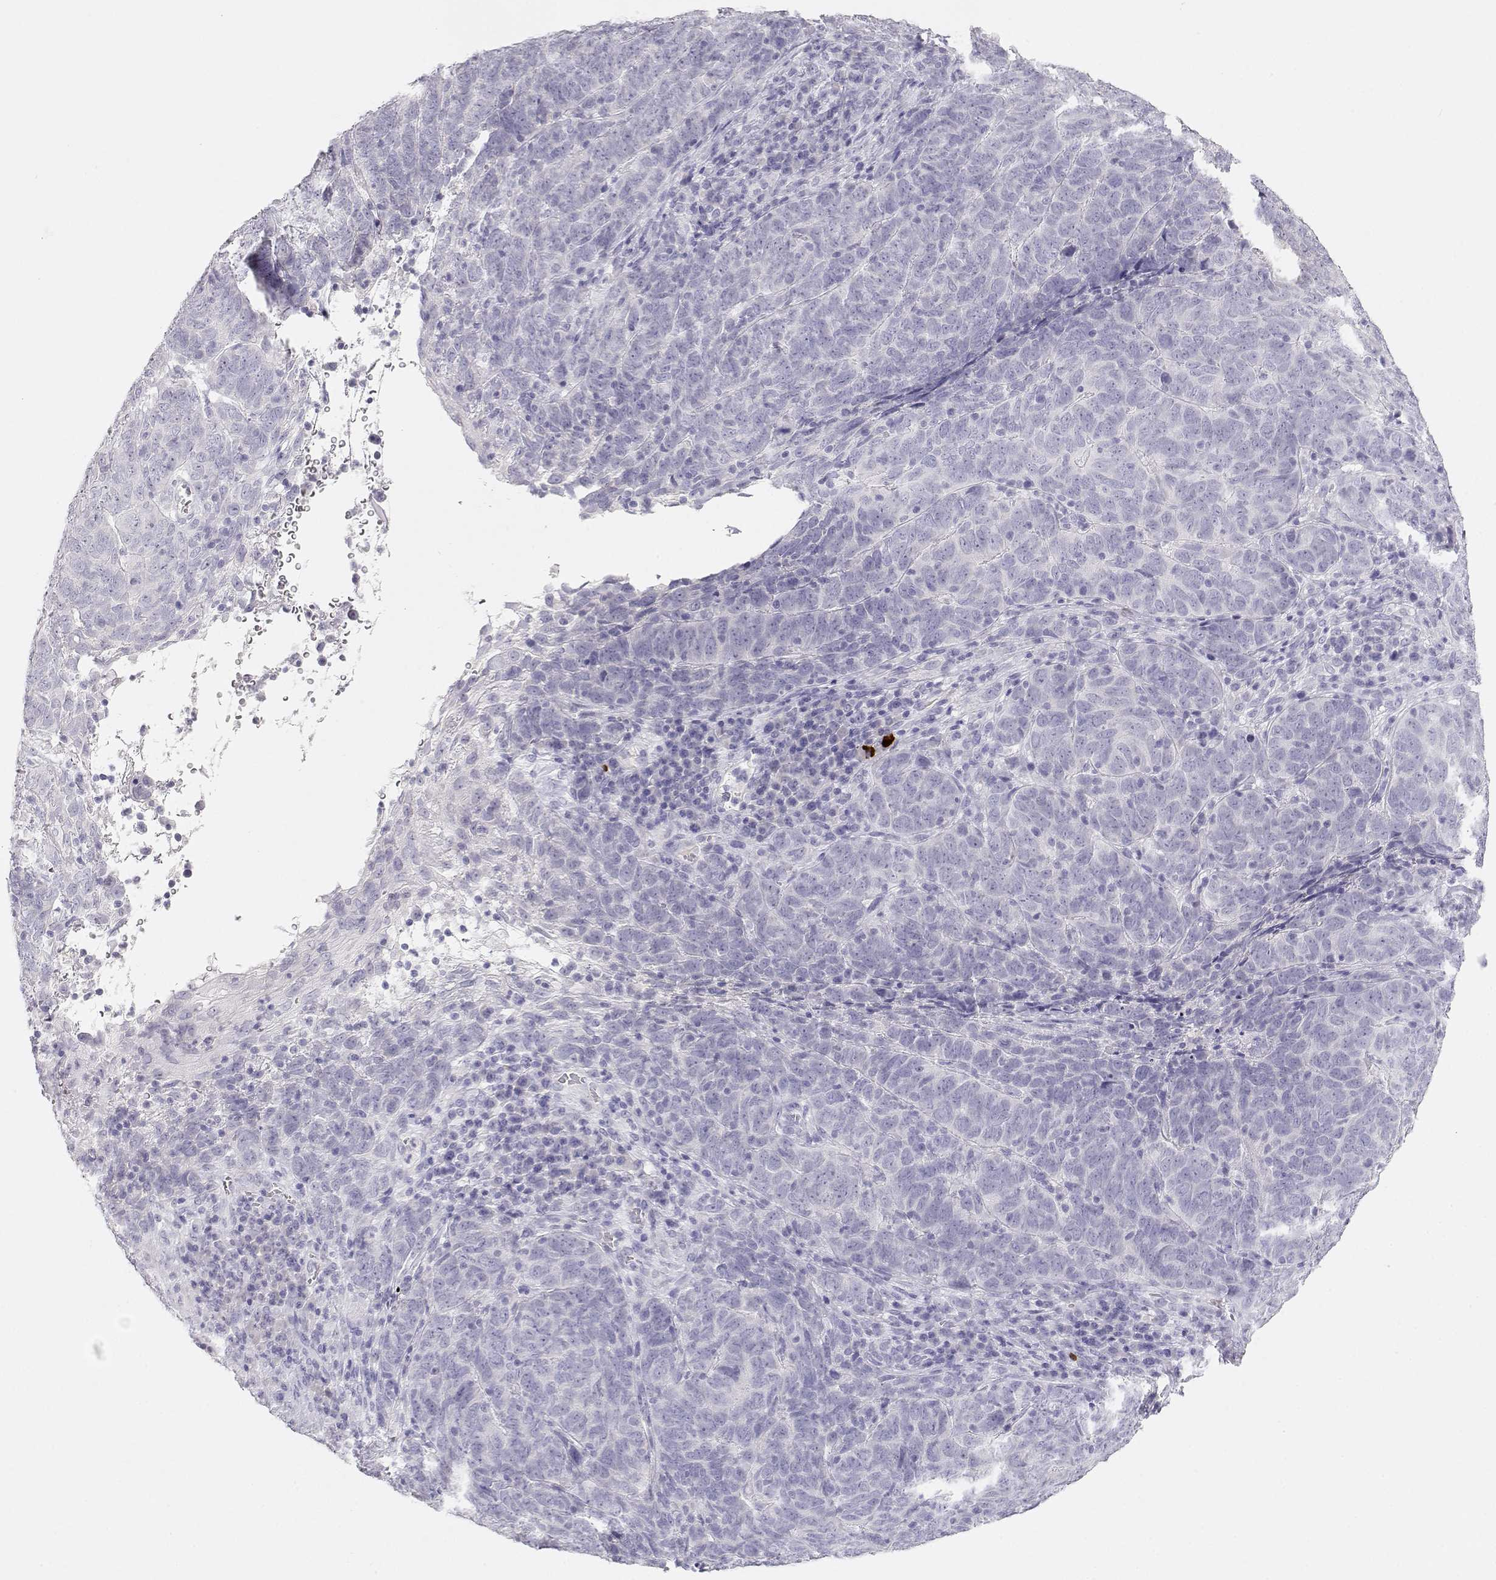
{"staining": {"intensity": "negative", "quantity": "none", "location": "none"}, "tissue": "skin cancer", "cell_type": "Tumor cells", "image_type": "cancer", "snomed": [{"axis": "morphology", "description": "Squamous cell carcinoma, NOS"}, {"axis": "topography", "description": "Skin"}, {"axis": "topography", "description": "Anal"}], "caption": "Squamous cell carcinoma (skin) was stained to show a protein in brown. There is no significant positivity in tumor cells.", "gene": "GPR174", "patient": {"sex": "female", "age": 51}}